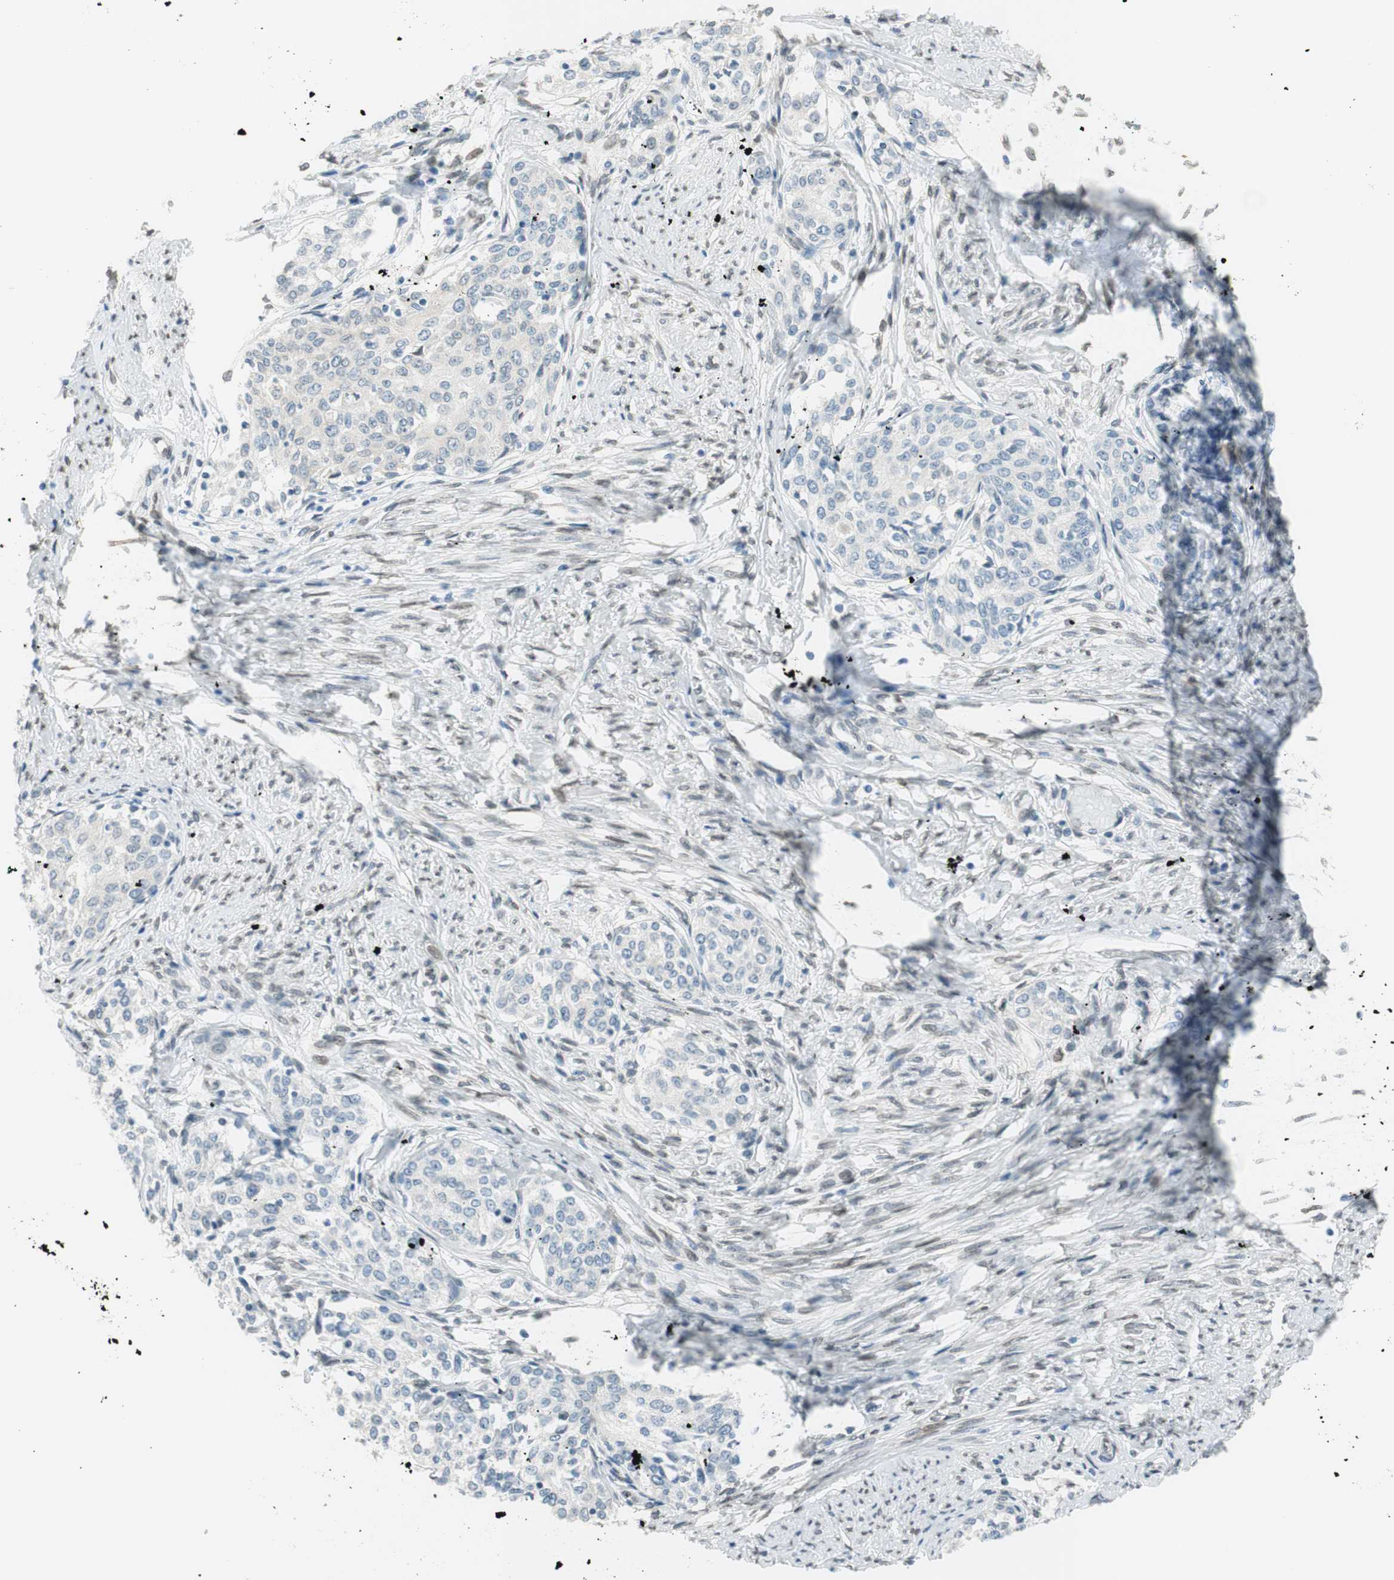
{"staining": {"intensity": "negative", "quantity": "none", "location": "none"}, "tissue": "cervical cancer", "cell_type": "Tumor cells", "image_type": "cancer", "snomed": [{"axis": "morphology", "description": "Squamous cell carcinoma, NOS"}, {"axis": "morphology", "description": "Adenocarcinoma, NOS"}, {"axis": "topography", "description": "Cervix"}], "caption": "Tumor cells are negative for protein expression in human cervical cancer.", "gene": "TMEM260", "patient": {"sex": "female", "age": 52}}